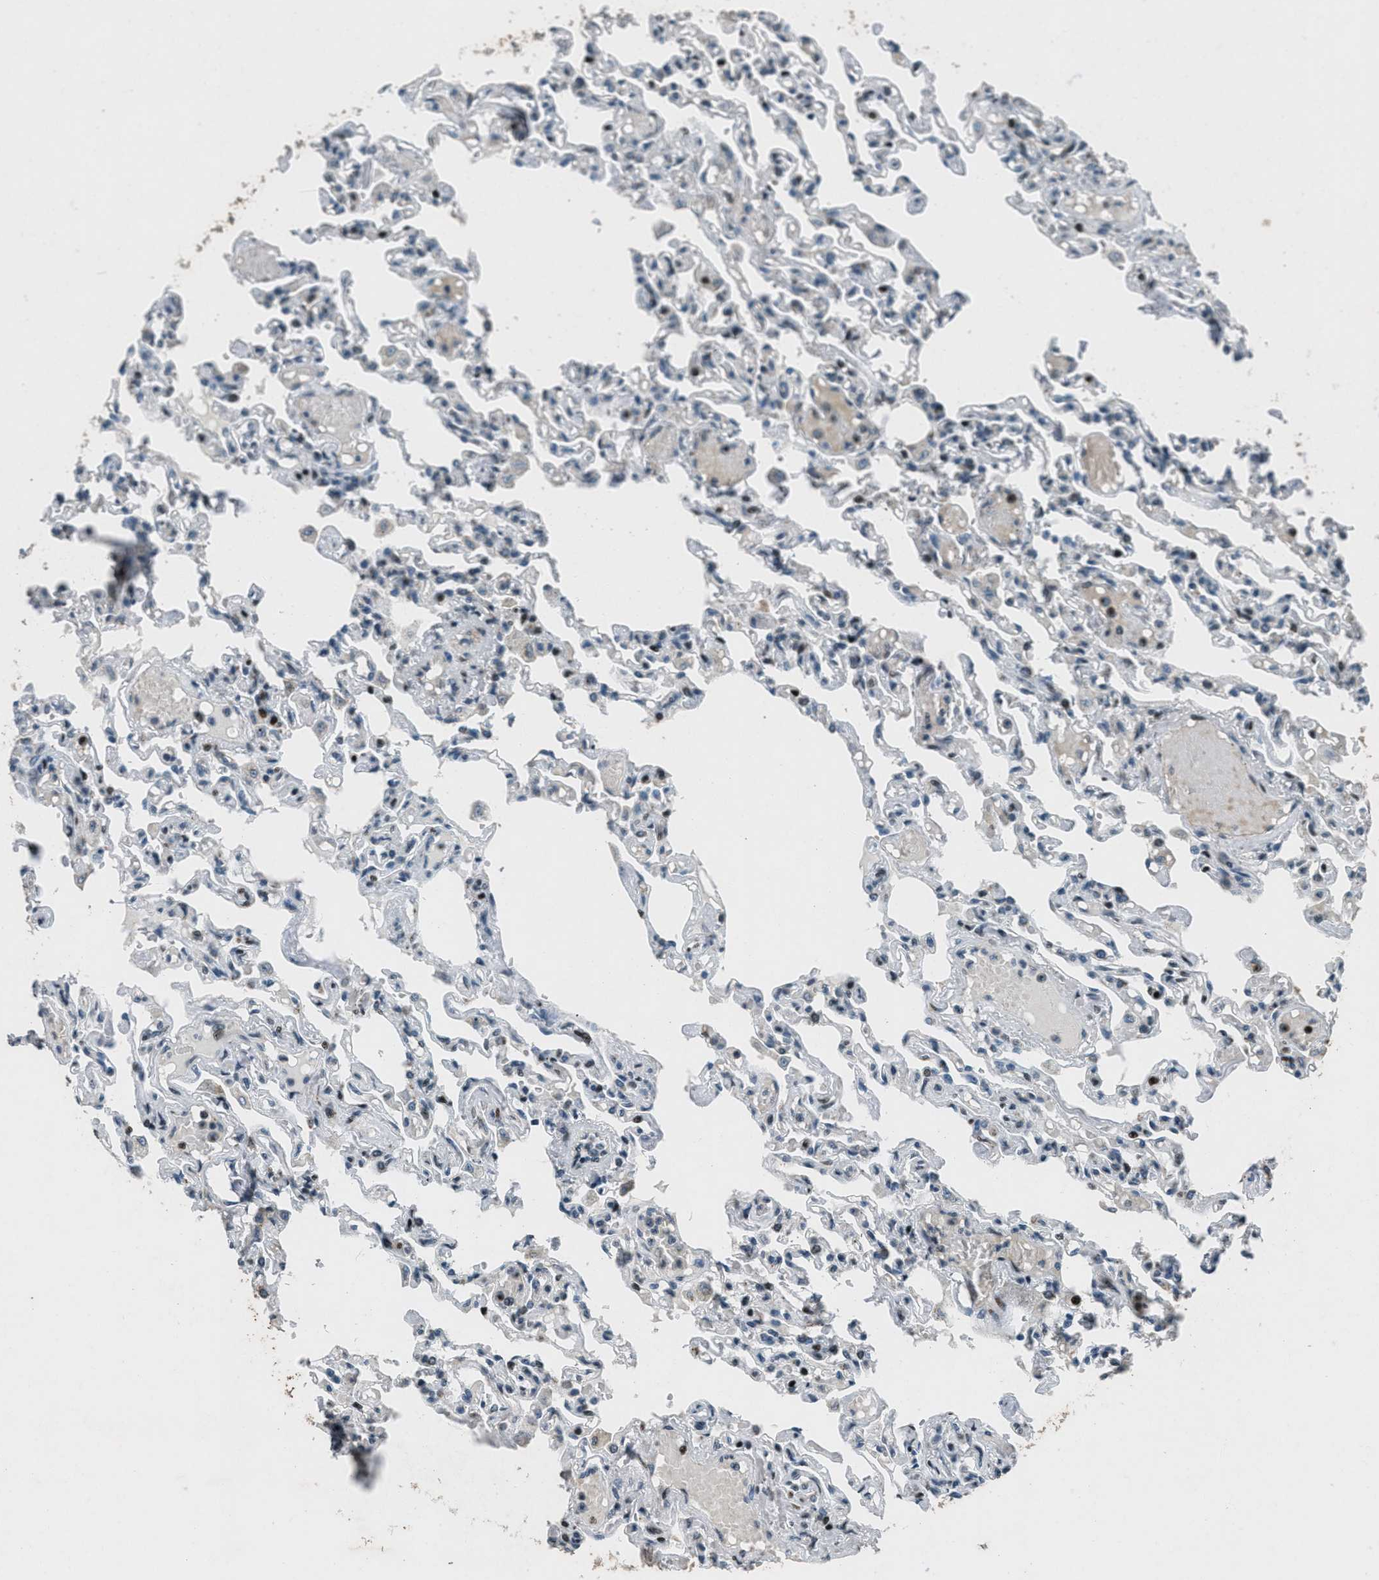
{"staining": {"intensity": "moderate", "quantity": "<25%", "location": "nuclear"}, "tissue": "lung", "cell_type": "Alveolar cells", "image_type": "normal", "snomed": [{"axis": "morphology", "description": "Normal tissue, NOS"}, {"axis": "topography", "description": "Lung"}], "caption": "The immunohistochemical stain highlights moderate nuclear staining in alveolar cells of normal lung.", "gene": "GPC6", "patient": {"sex": "male", "age": 21}}